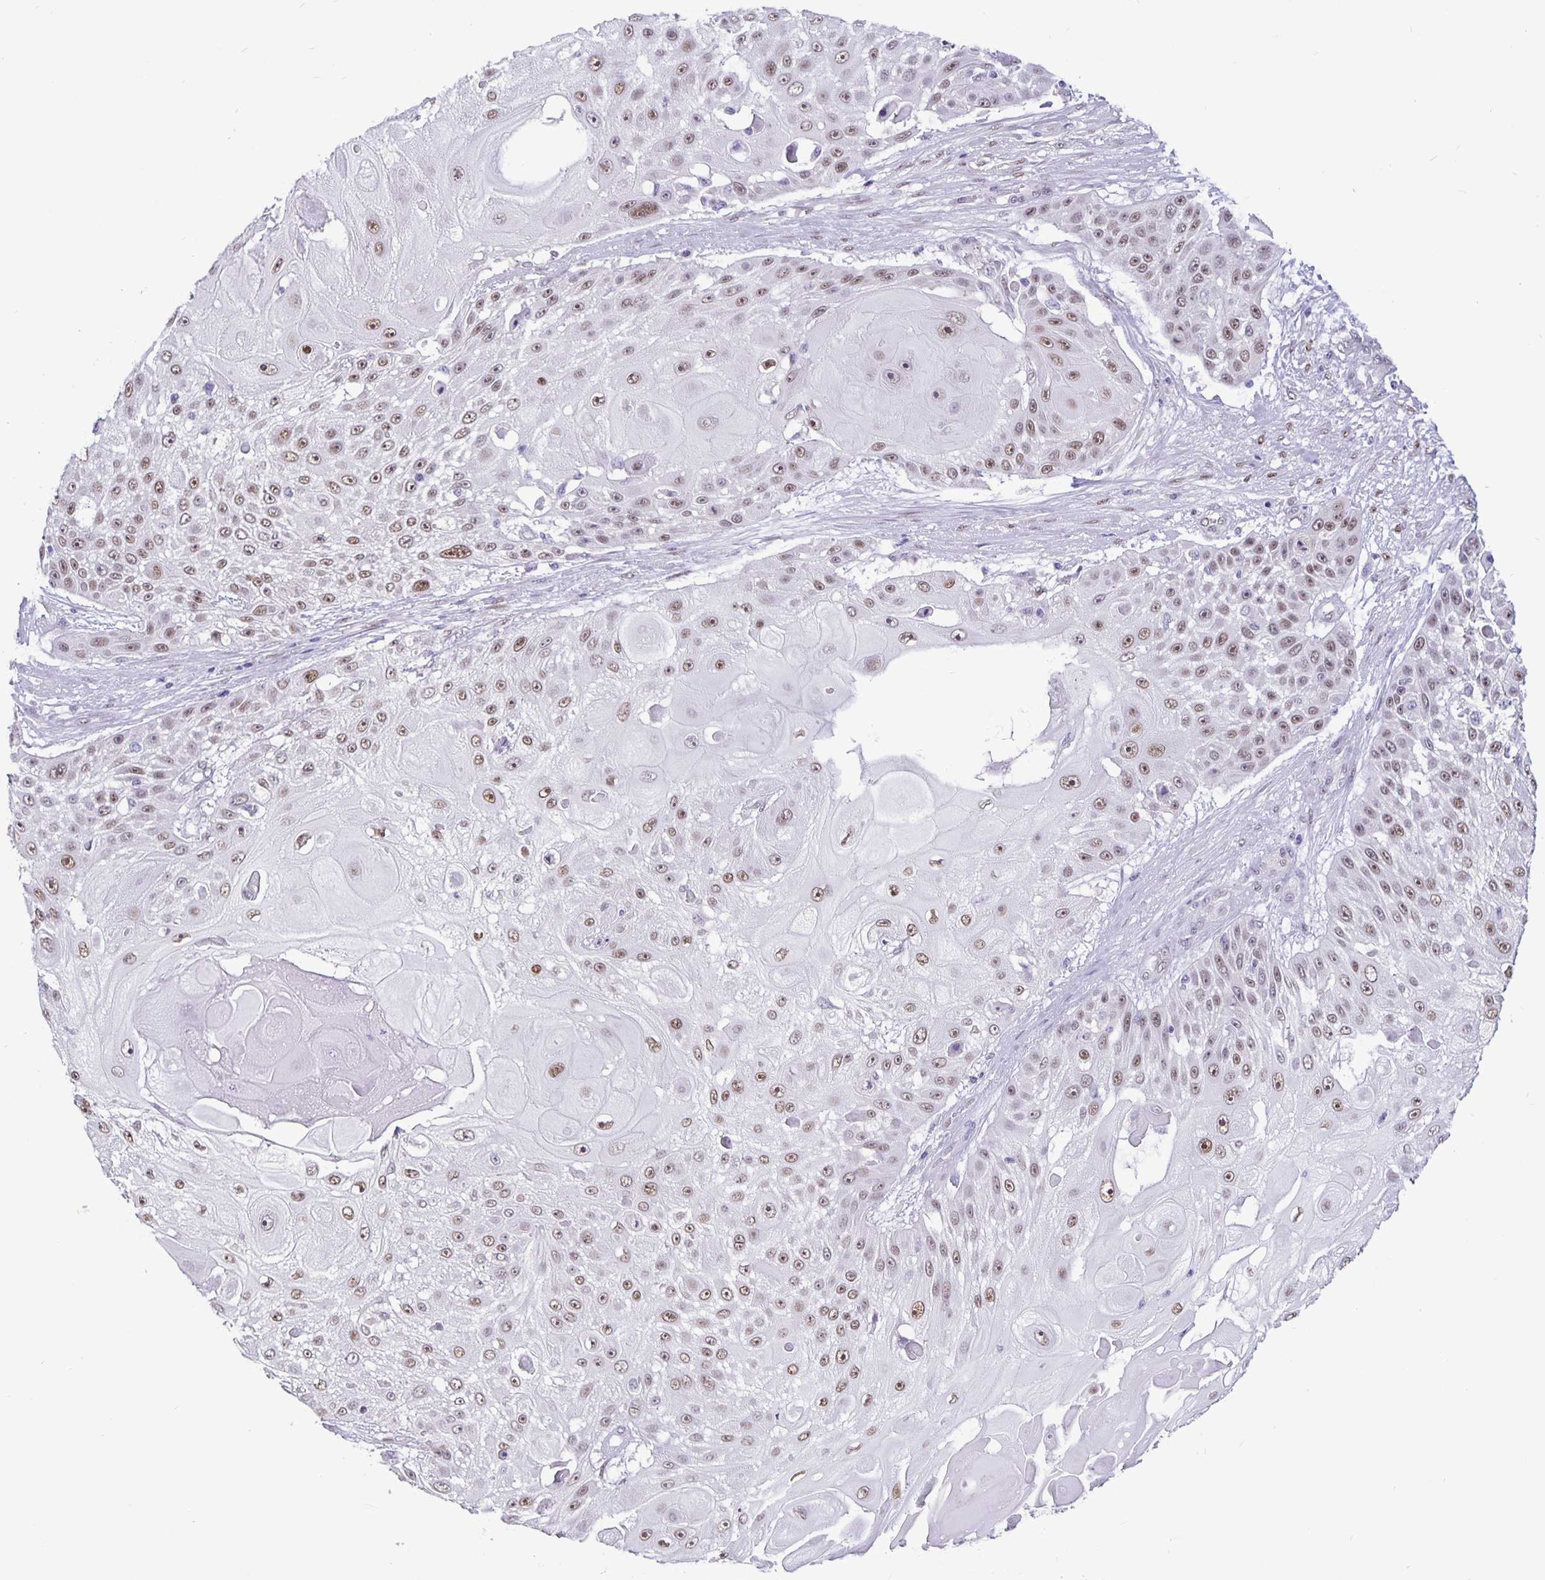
{"staining": {"intensity": "moderate", "quantity": ">75%", "location": "nuclear"}, "tissue": "skin cancer", "cell_type": "Tumor cells", "image_type": "cancer", "snomed": [{"axis": "morphology", "description": "Squamous cell carcinoma, NOS"}, {"axis": "topography", "description": "Skin"}], "caption": "Brown immunohistochemical staining in skin squamous cell carcinoma shows moderate nuclear expression in about >75% of tumor cells.", "gene": "FOSL2", "patient": {"sex": "female", "age": 86}}